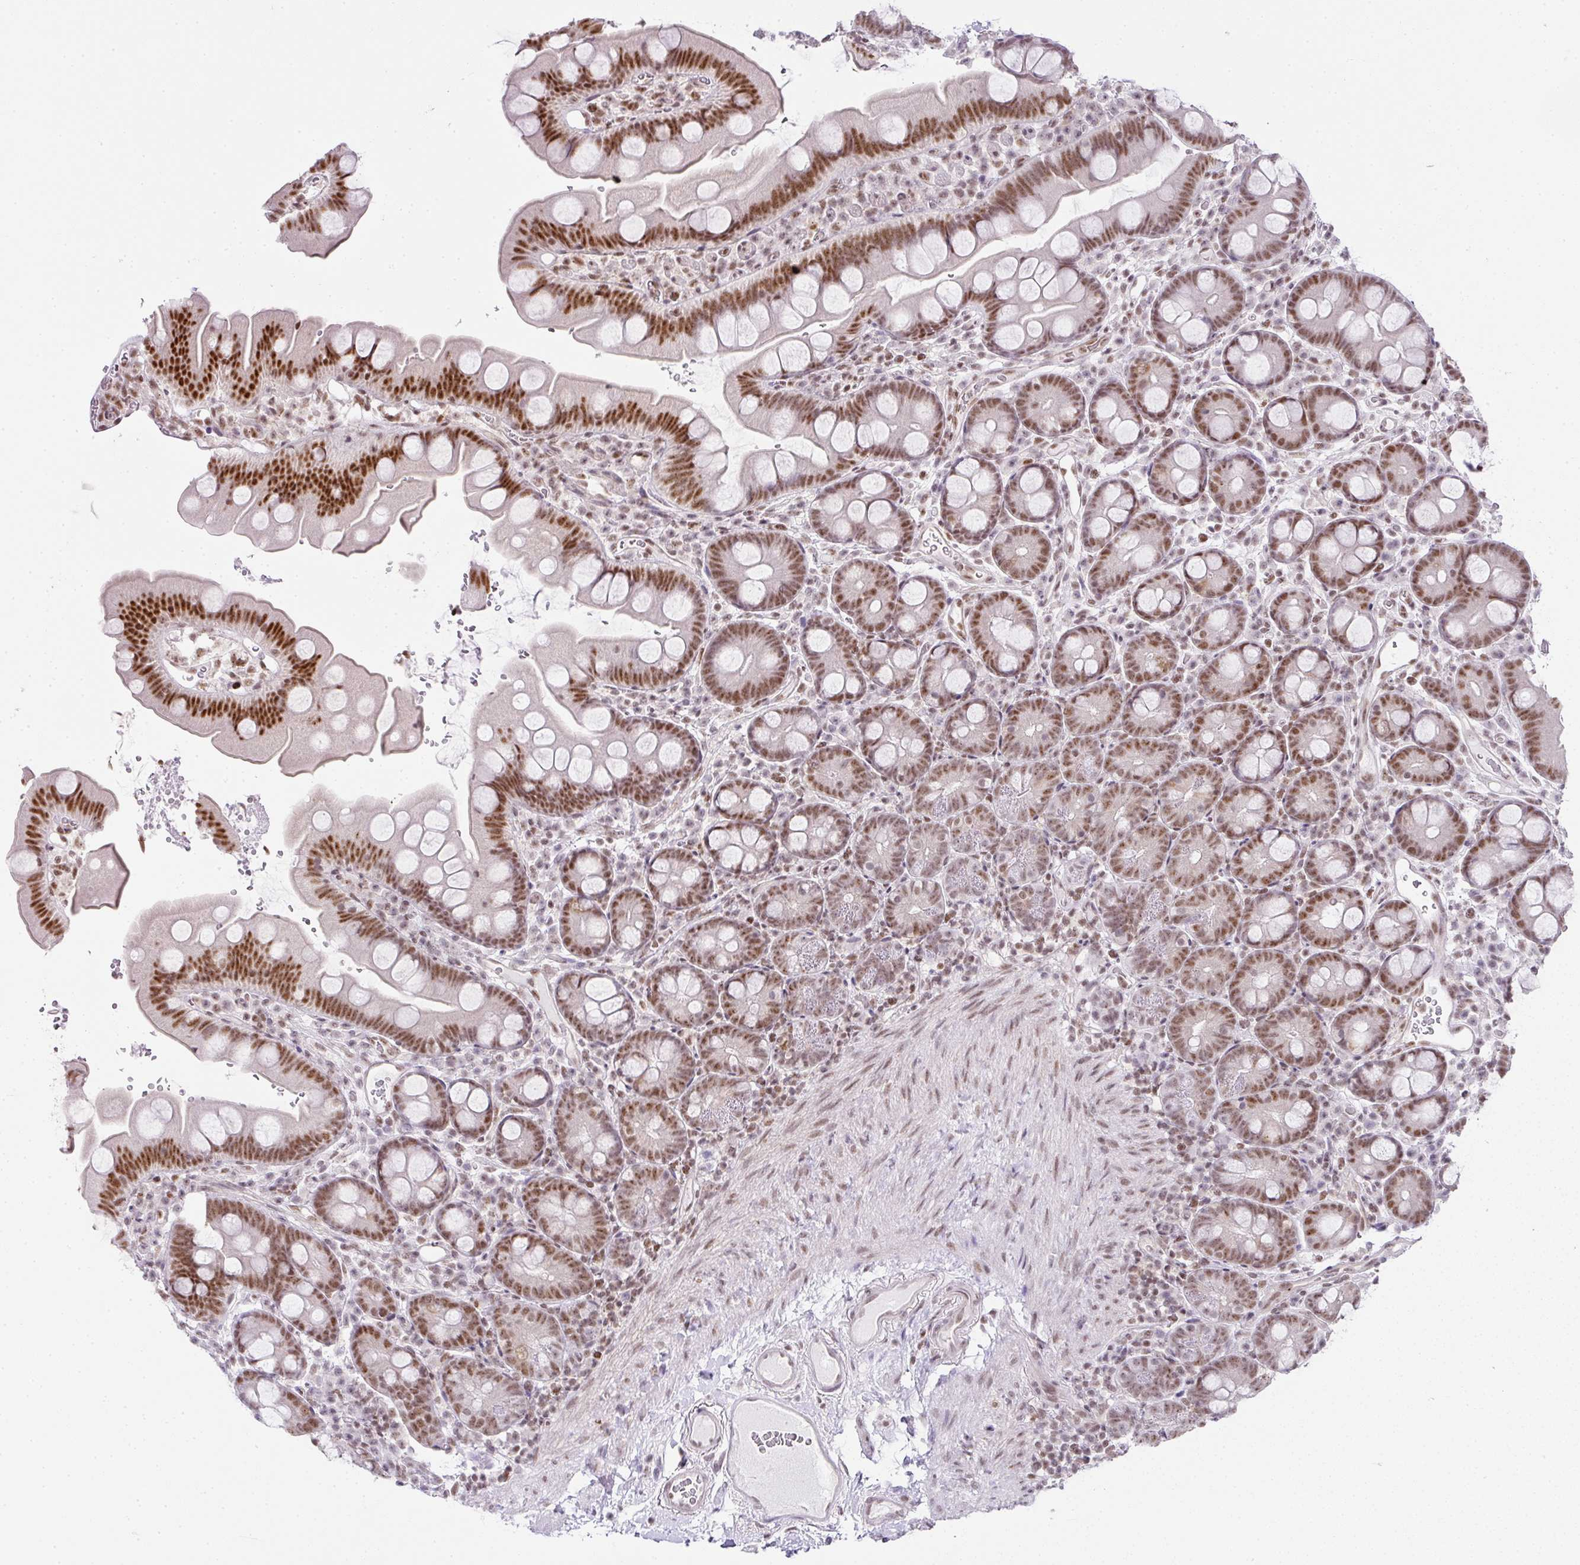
{"staining": {"intensity": "moderate", "quantity": ">75%", "location": "nuclear"}, "tissue": "small intestine", "cell_type": "Glandular cells", "image_type": "normal", "snomed": [{"axis": "morphology", "description": "Normal tissue, NOS"}, {"axis": "topography", "description": "Small intestine"}], "caption": "IHC photomicrograph of normal small intestine: human small intestine stained using immunohistochemistry exhibits medium levels of moderate protein expression localized specifically in the nuclear of glandular cells, appearing as a nuclear brown color.", "gene": "FAM32A", "patient": {"sex": "female", "age": 68}}